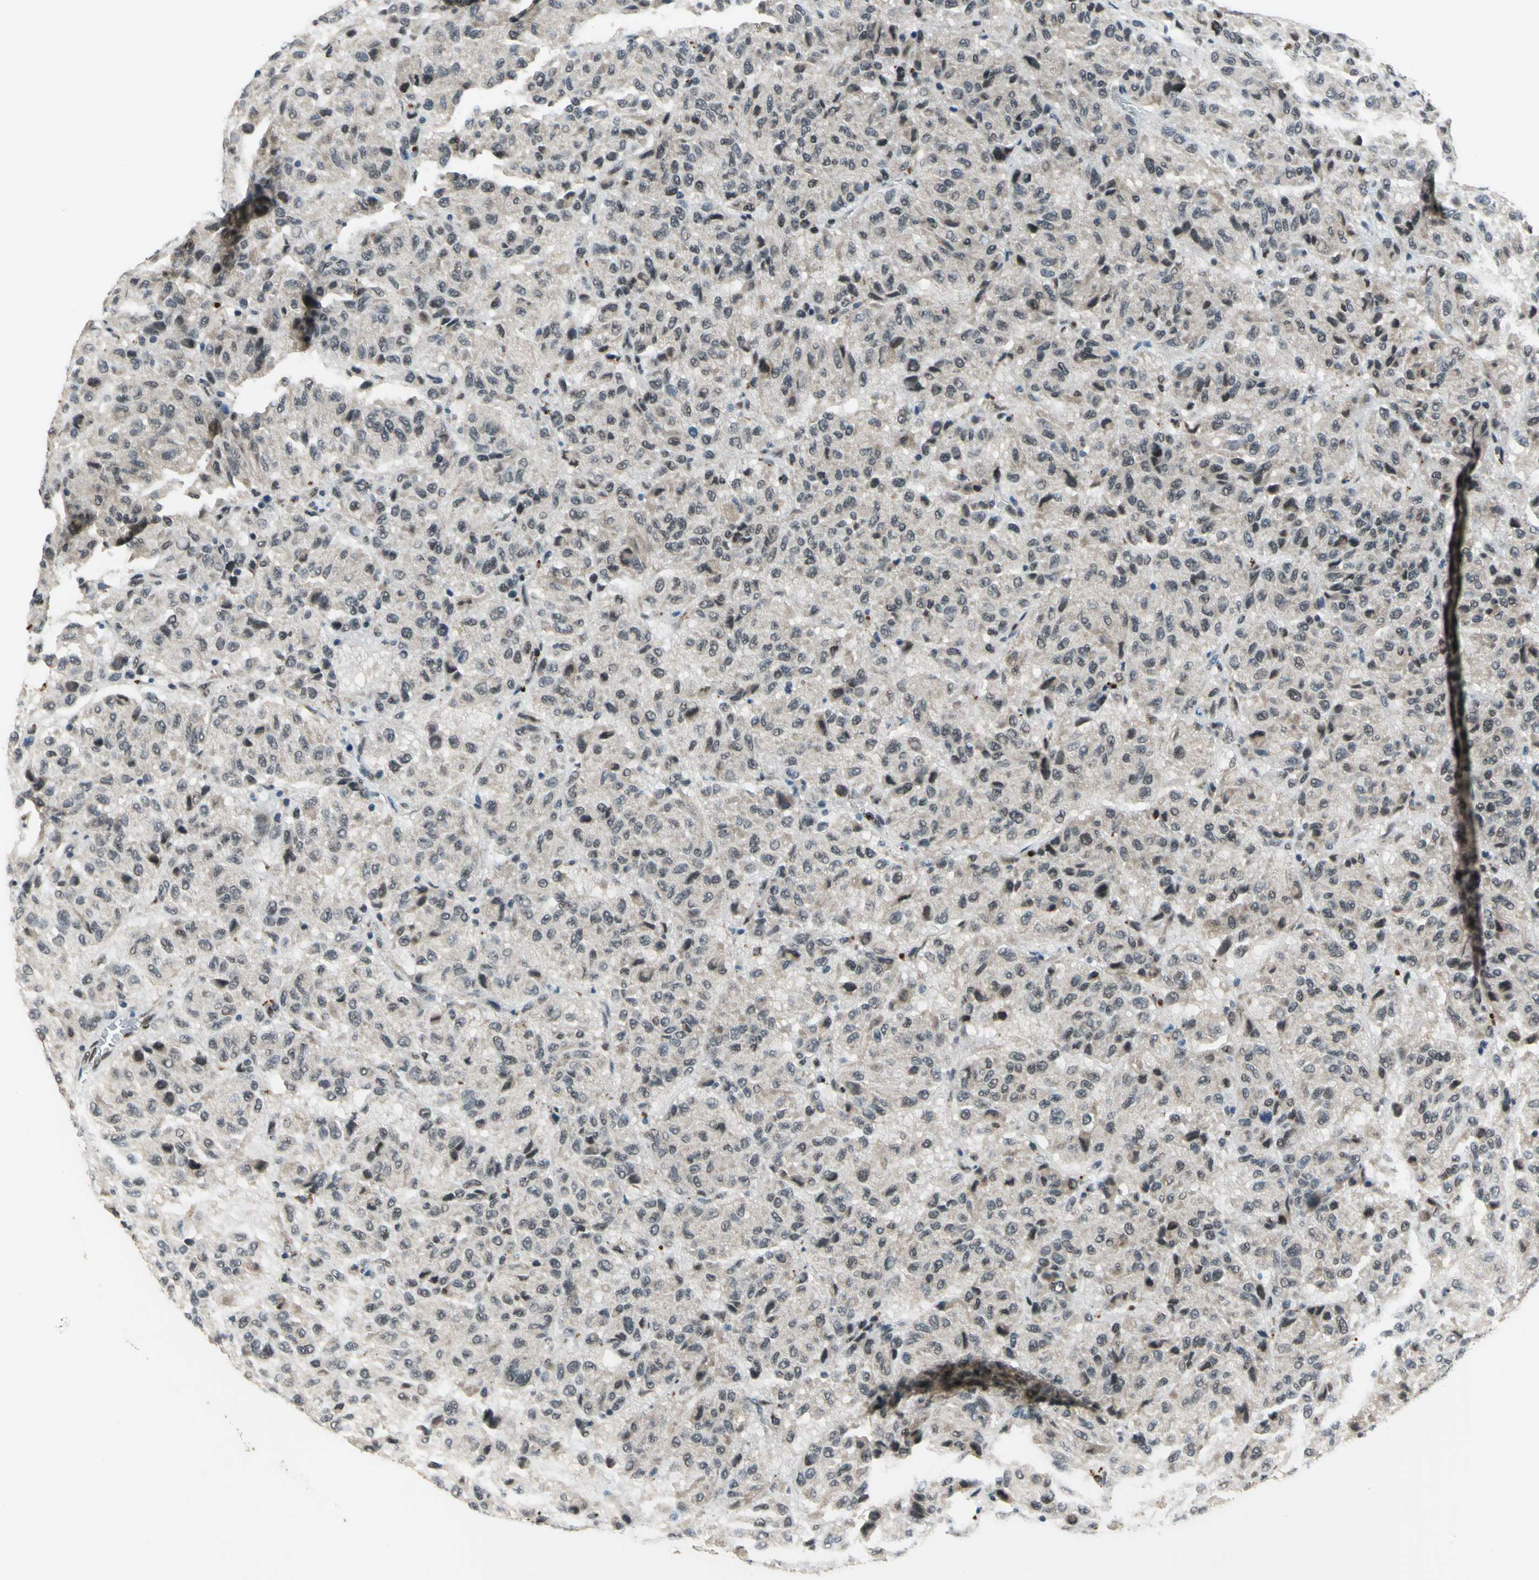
{"staining": {"intensity": "weak", "quantity": "<25%", "location": "cytoplasmic/membranous,nuclear"}, "tissue": "melanoma", "cell_type": "Tumor cells", "image_type": "cancer", "snomed": [{"axis": "morphology", "description": "Malignant melanoma, Metastatic site"}, {"axis": "topography", "description": "Lung"}], "caption": "The histopathology image shows no significant staining in tumor cells of malignant melanoma (metastatic site).", "gene": "ELF2", "patient": {"sex": "male", "age": 64}}